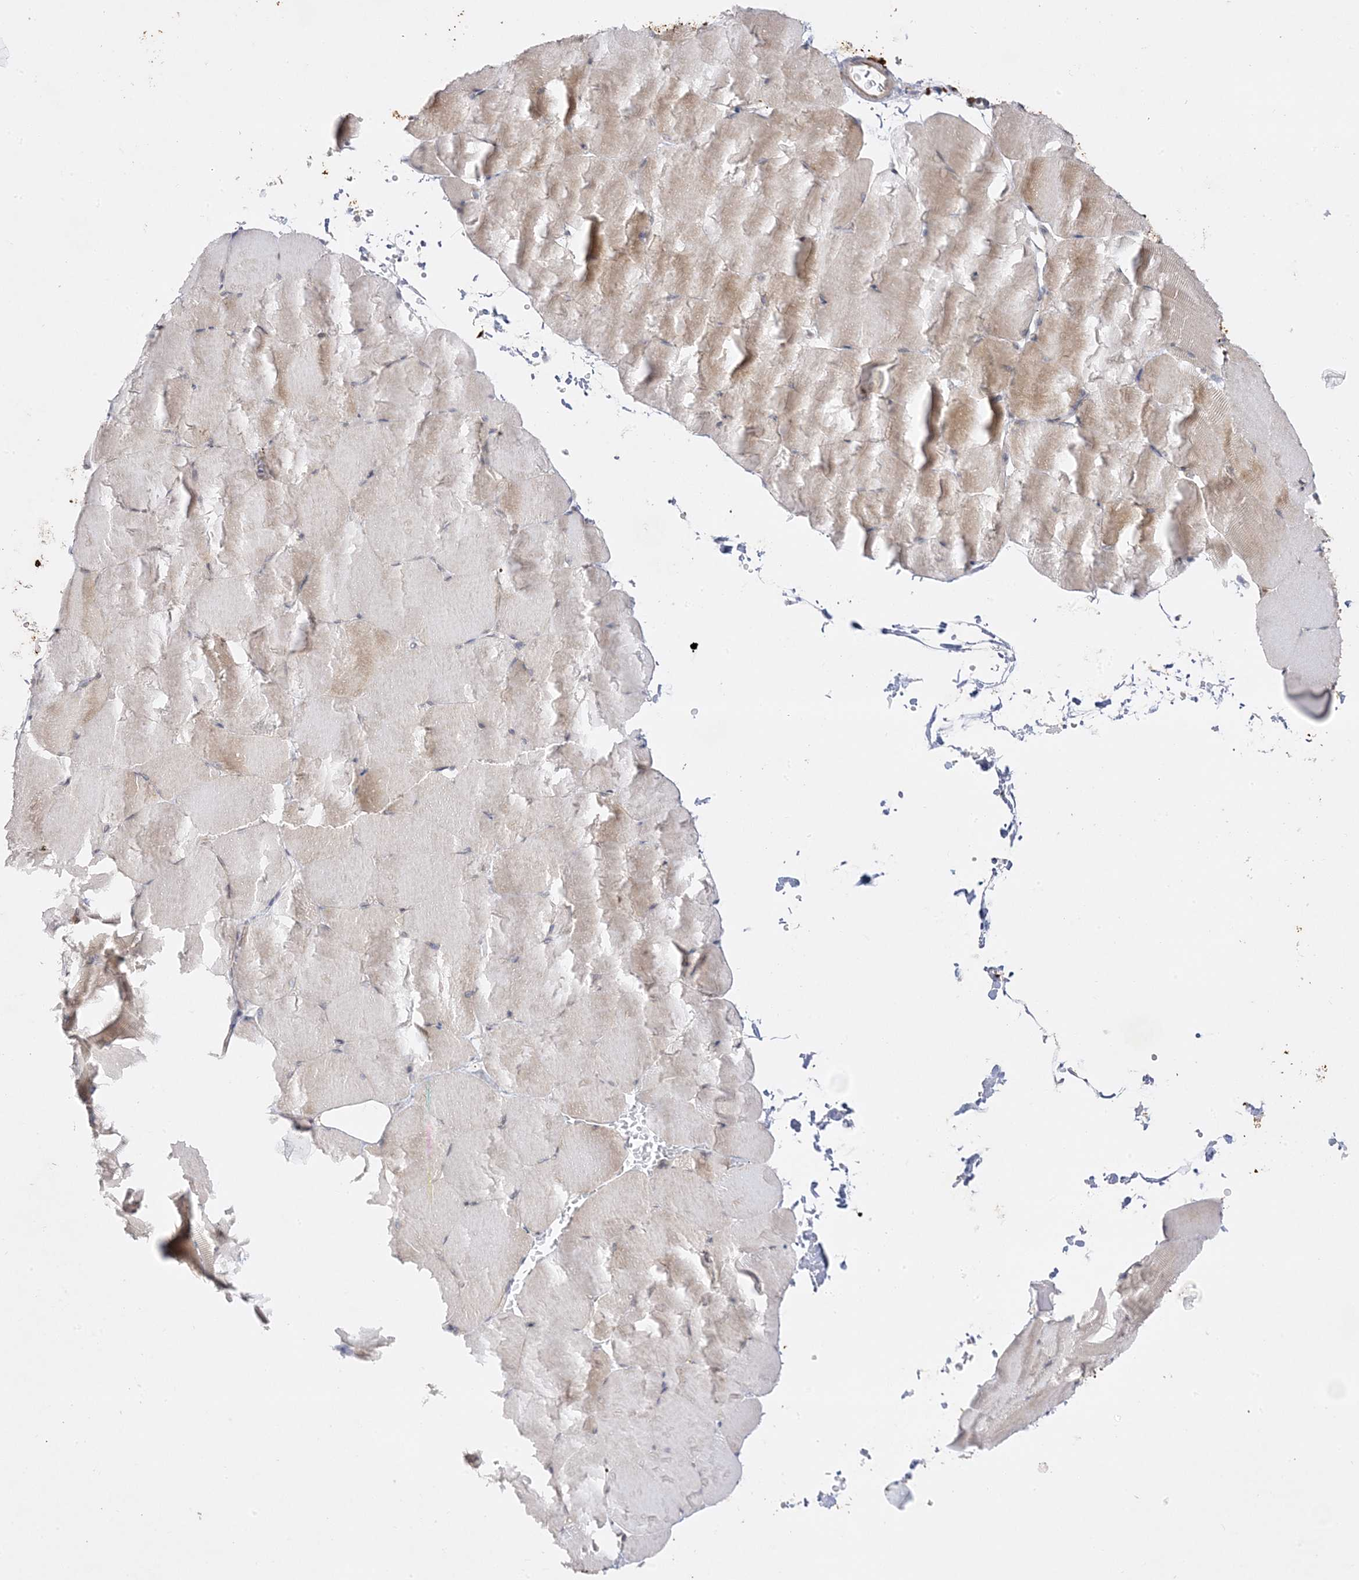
{"staining": {"intensity": "moderate", "quantity": "<25%", "location": "cytoplasmic/membranous"}, "tissue": "skeletal muscle", "cell_type": "Myocytes", "image_type": "normal", "snomed": [{"axis": "morphology", "description": "Normal tissue, NOS"}, {"axis": "topography", "description": "Skeletal muscle"}, {"axis": "topography", "description": "Parathyroid gland"}], "caption": "This photomicrograph reveals unremarkable skeletal muscle stained with immunohistochemistry to label a protein in brown. The cytoplasmic/membranous of myocytes show moderate positivity for the protein. Nuclei are counter-stained blue.", "gene": "C2CD2", "patient": {"sex": "female", "age": 37}}